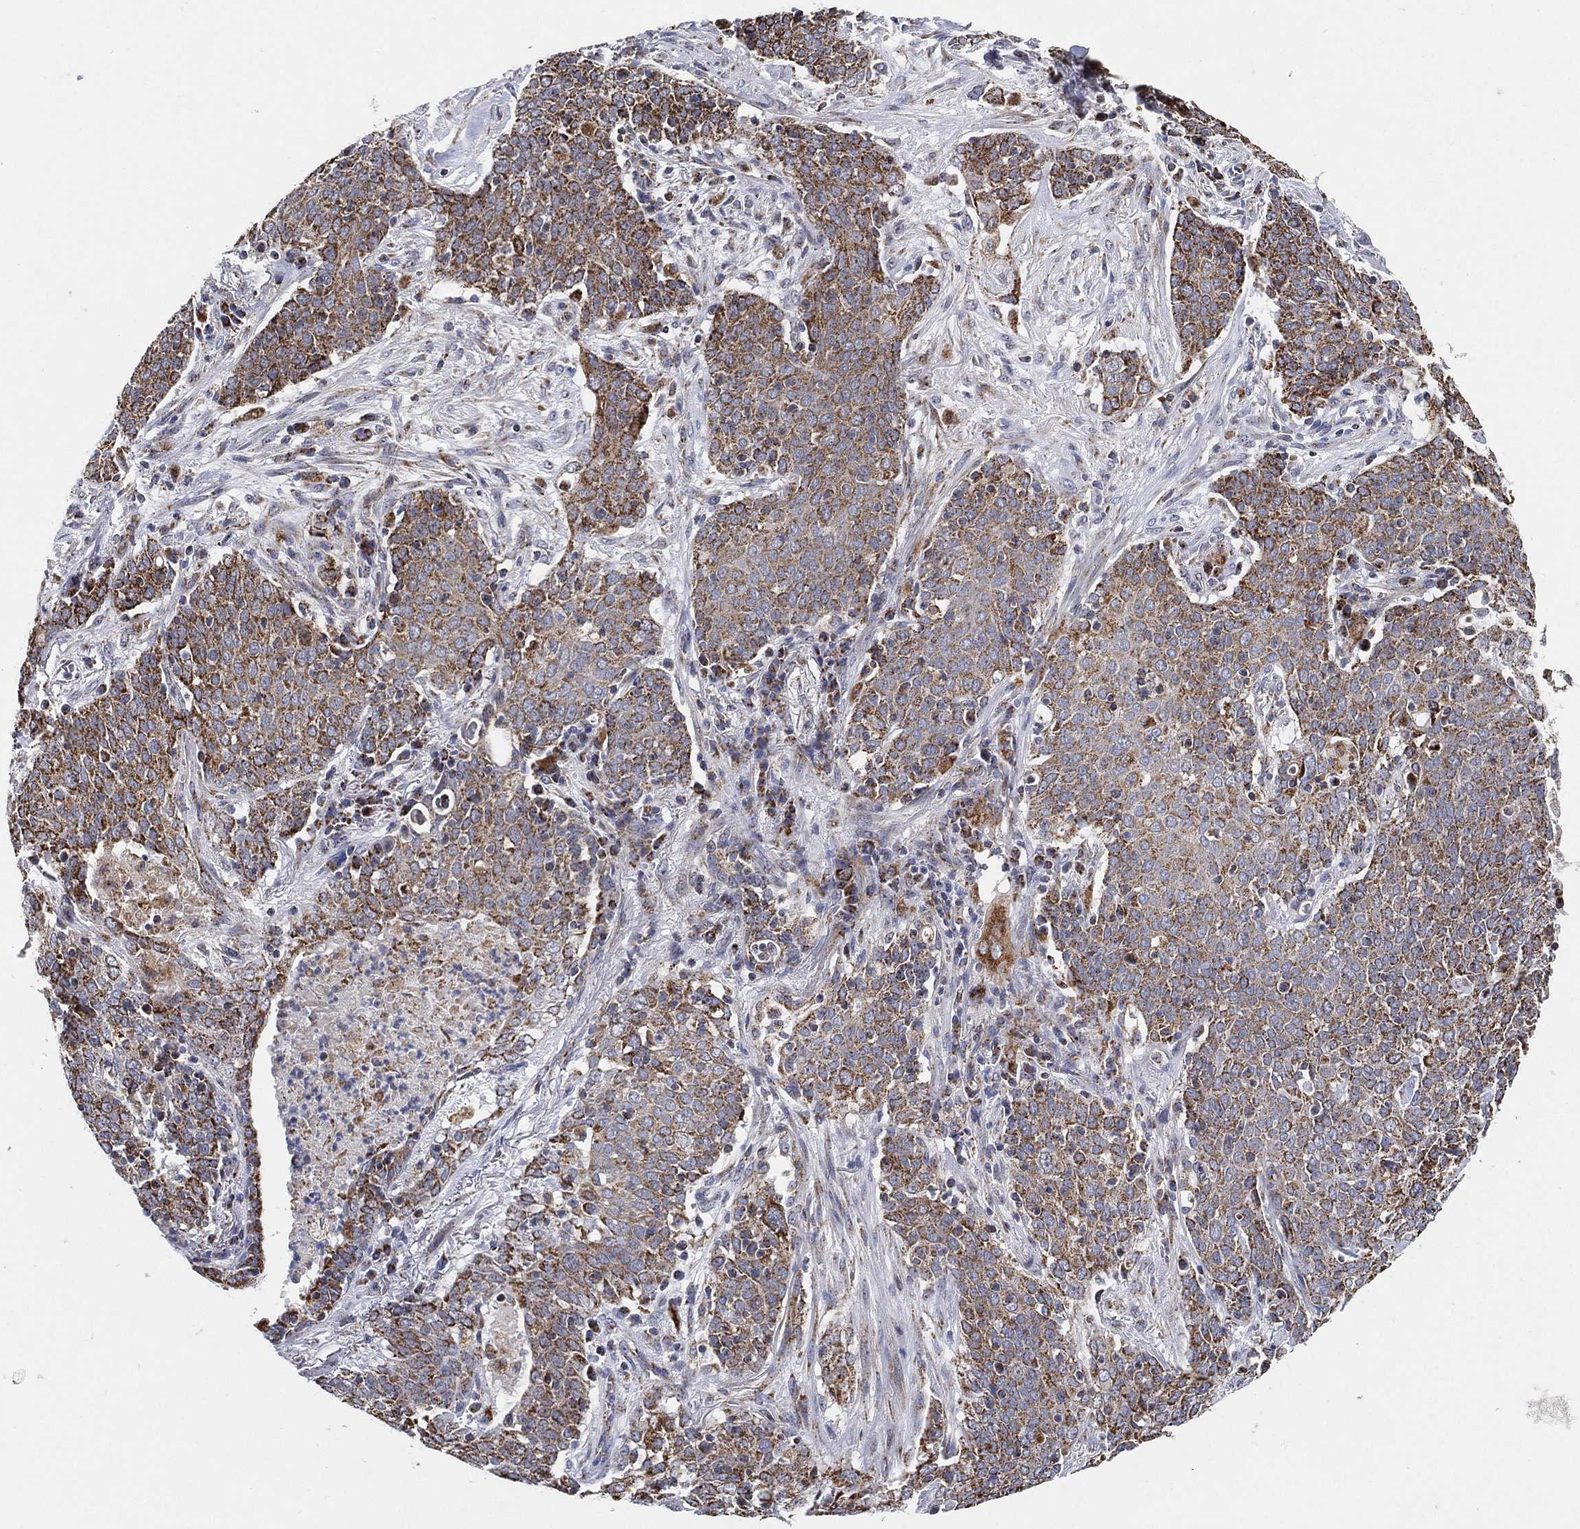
{"staining": {"intensity": "moderate", "quantity": ">75%", "location": "cytoplasmic/membranous"}, "tissue": "lung cancer", "cell_type": "Tumor cells", "image_type": "cancer", "snomed": [{"axis": "morphology", "description": "Squamous cell carcinoma, NOS"}, {"axis": "topography", "description": "Lung"}], "caption": "Protein expression analysis of lung cancer displays moderate cytoplasmic/membranous positivity in about >75% of tumor cells.", "gene": "GCAT", "patient": {"sex": "male", "age": 82}}